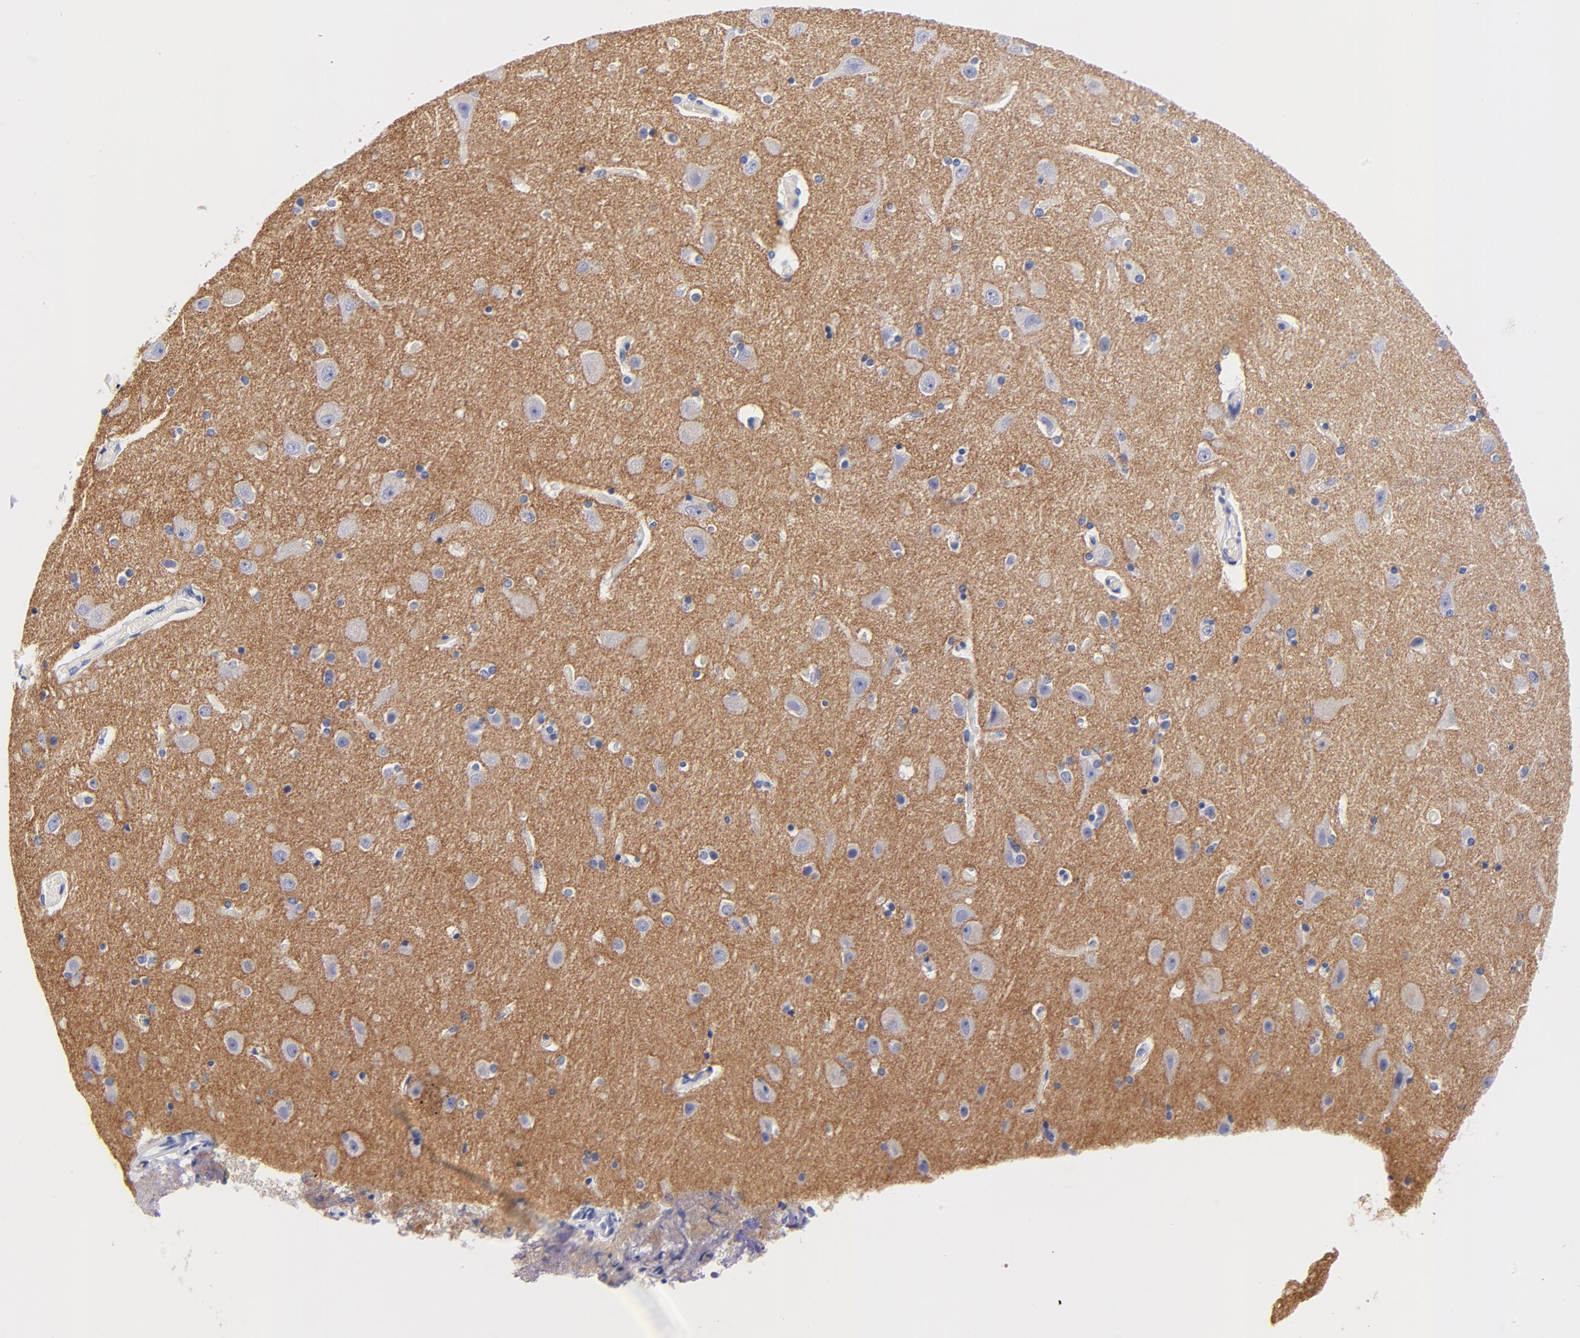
{"staining": {"intensity": "negative", "quantity": "none", "location": "none"}, "tissue": "caudate", "cell_type": "Glial cells", "image_type": "normal", "snomed": [{"axis": "morphology", "description": "Normal tissue, NOS"}, {"axis": "topography", "description": "Lateral ventricle wall"}], "caption": "Immunohistochemistry (IHC) histopathology image of unremarkable caudate: caudate stained with DAB (3,3'-diaminobenzidine) reveals no significant protein expression in glial cells.", "gene": "HORMAD2", "patient": {"sex": "female", "age": 54}}